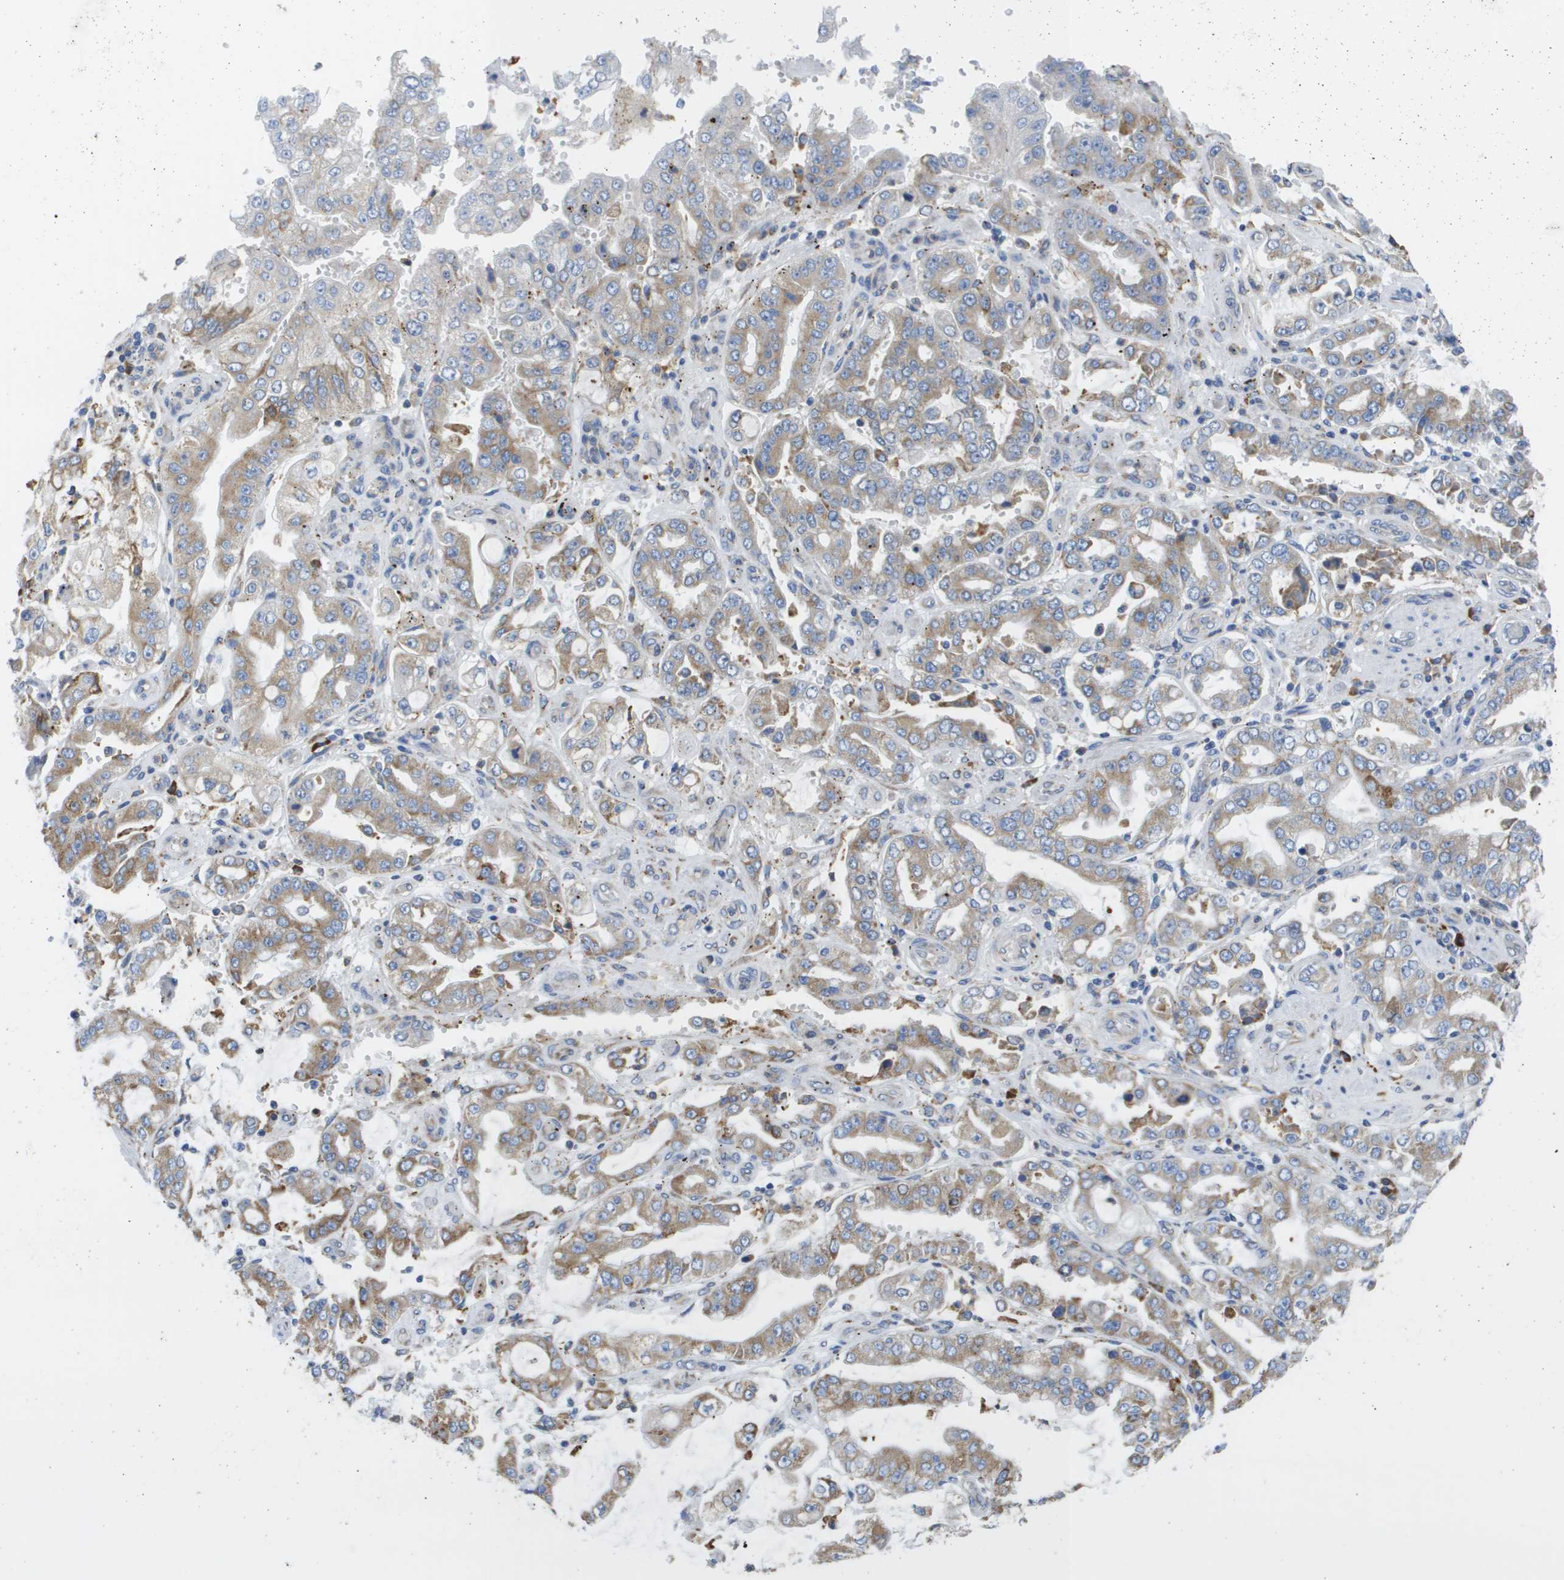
{"staining": {"intensity": "weak", "quantity": ">75%", "location": "cytoplasmic/membranous"}, "tissue": "stomach cancer", "cell_type": "Tumor cells", "image_type": "cancer", "snomed": [{"axis": "morphology", "description": "Adenocarcinoma, NOS"}, {"axis": "topography", "description": "Stomach"}], "caption": "This image shows immunohistochemistry staining of human stomach cancer, with low weak cytoplasmic/membranous staining in about >75% of tumor cells.", "gene": "SDR42E1", "patient": {"sex": "male", "age": 76}}